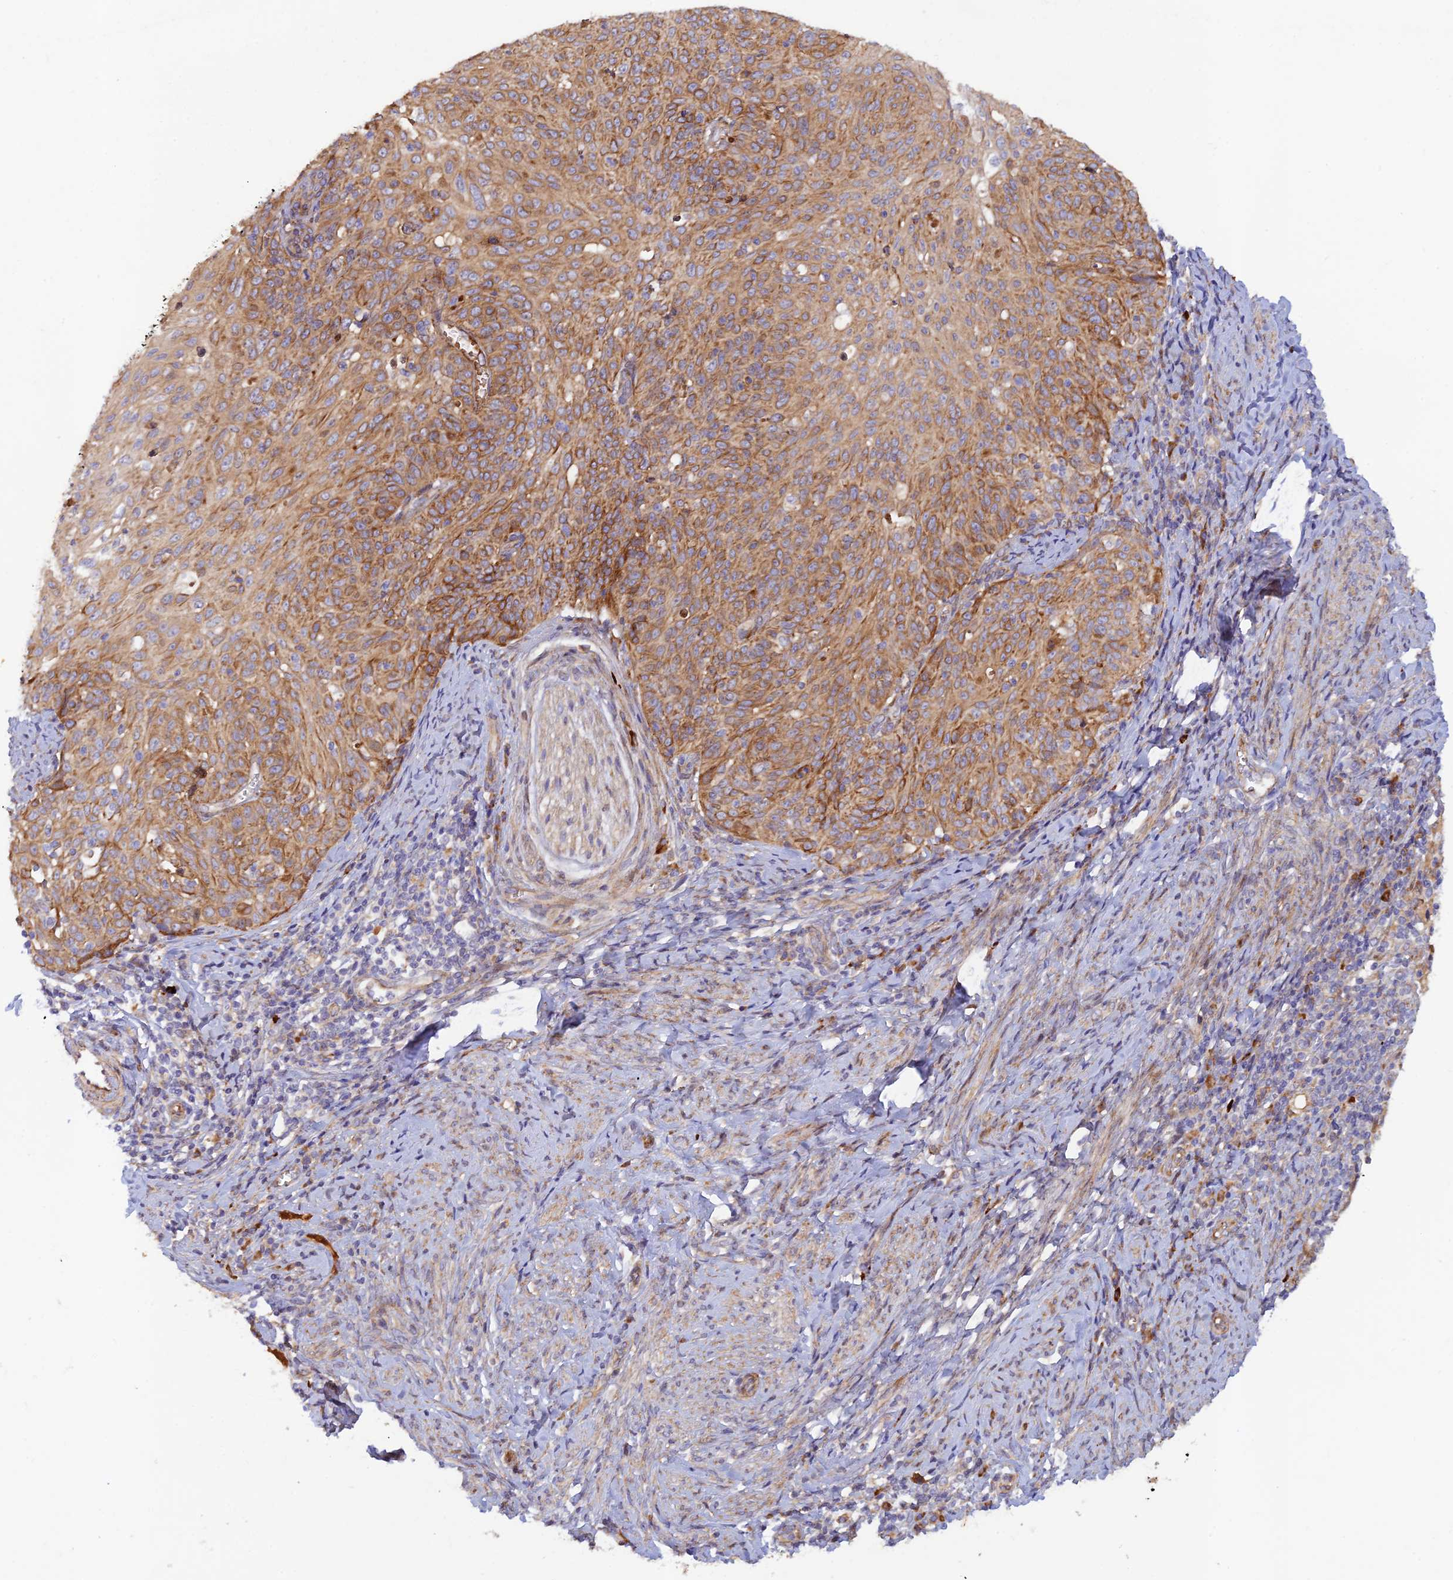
{"staining": {"intensity": "moderate", "quantity": ">75%", "location": "cytoplasmic/membranous"}, "tissue": "cervical cancer", "cell_type": "Tumor cells", "image_type": "cancer", "snomed": [{"axis": "morphology", "description": "Squamous cell carcinoma, NOS"}, {"axis": "topography", "description": "Cervix"}], "caption": "Human cervical squamous cell carcinoma stained with a brown dye shows moderate cytoplasmic/membranous positive staining in approximately >75% of tumor cells.", "gene": "GMCL1", "patient": {"sex": "female", "age": 70}}